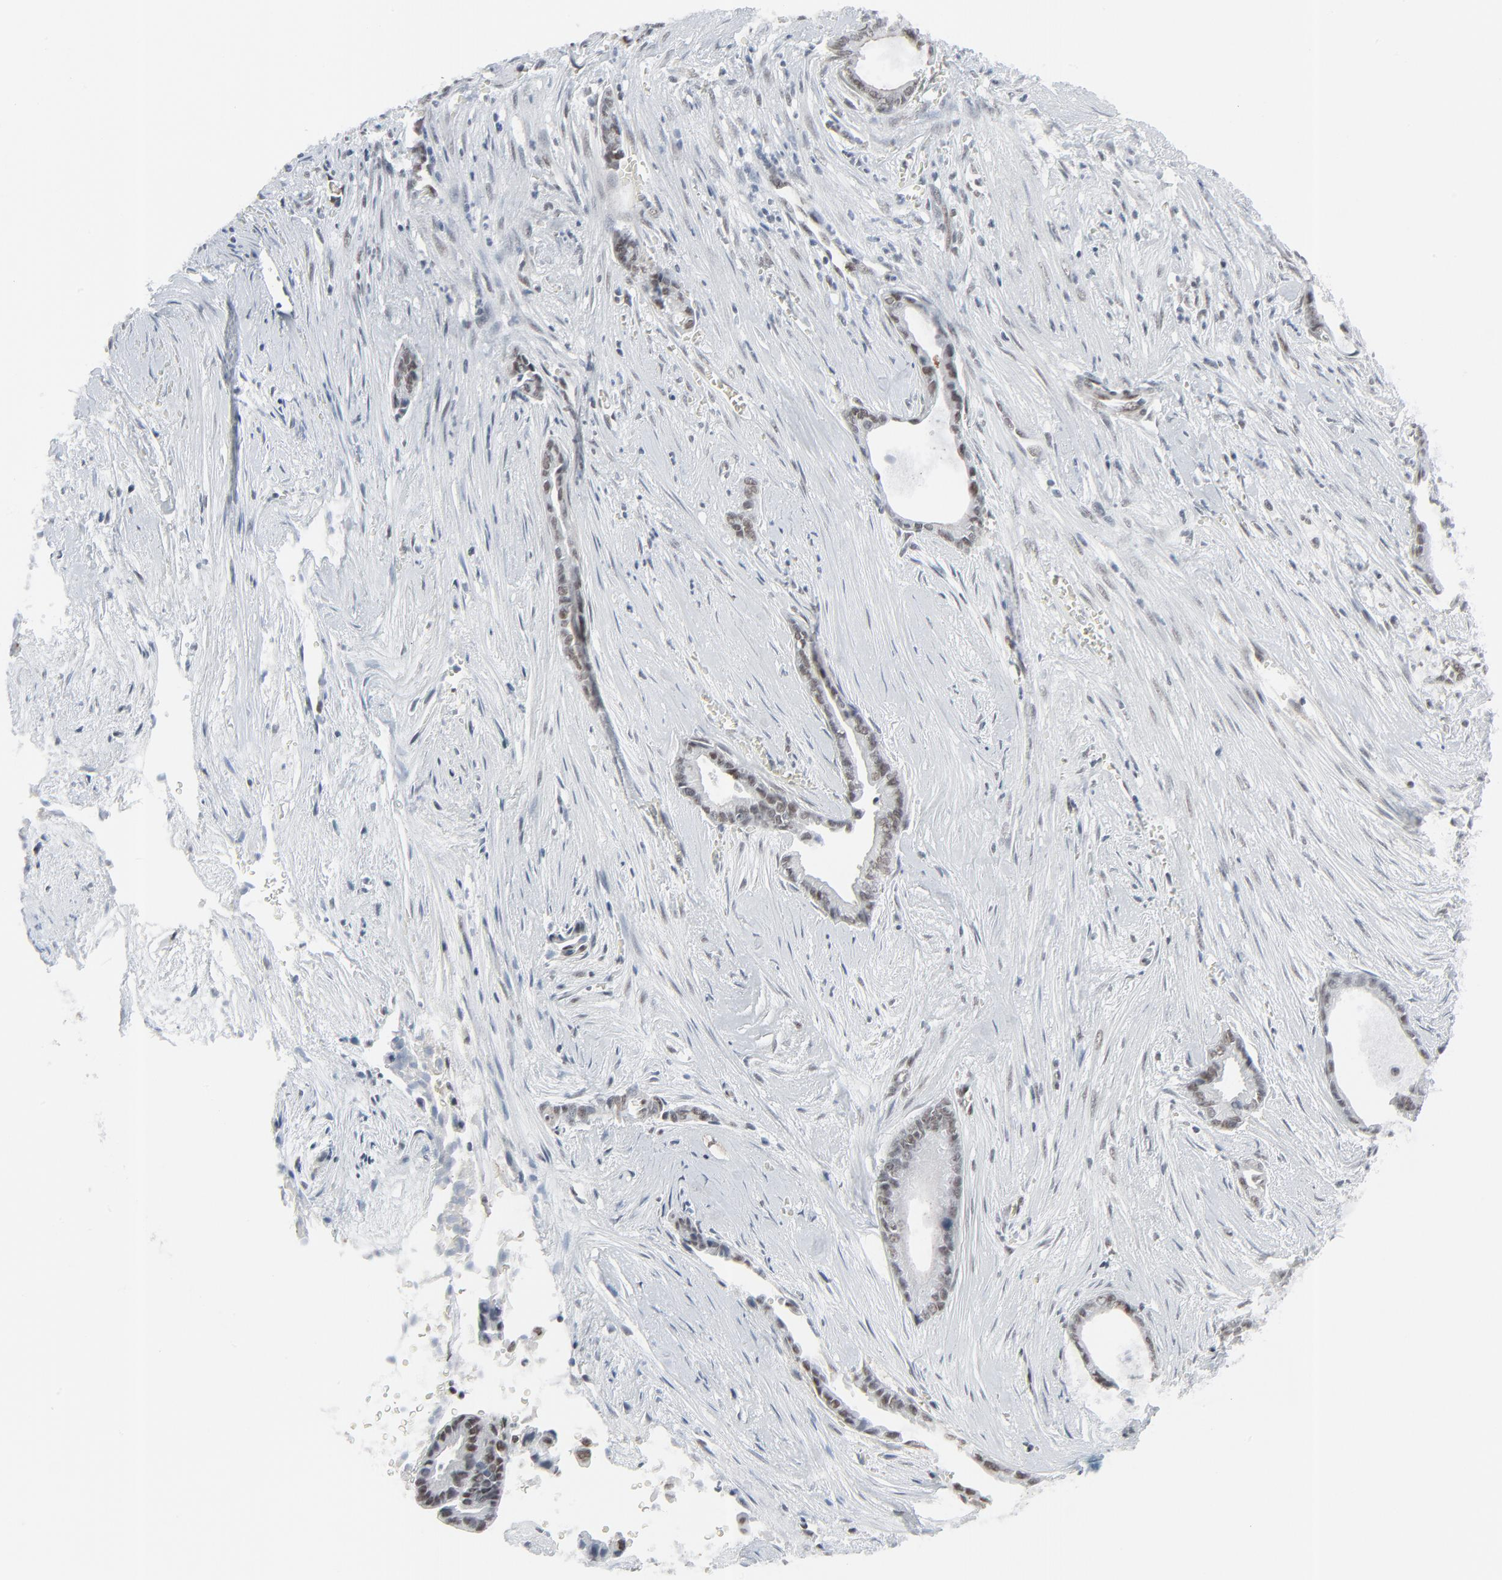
{"staining": {"intensity": "moderate", "quantity": ">75%", "location": "nuclear"}, "tissue": "liver cancer", "cell_type": "Tumor cells", "image_type": "cancer", "snomed": [{"axis": "morphology", "description": "Cholangiocarcinoma"}, {"axis": "topography", "description": "Liver"}], "caption": "Immunohistochemistry (DAB) staining of human liver cancer shows moderate nuclear protein expression in approximately >75% of tumor cells. (brown staining indicates protein expression, while blue staining denotes nuclei).", "gene": "FBXO28", "patient": {"sex": "female", "age": 55}}